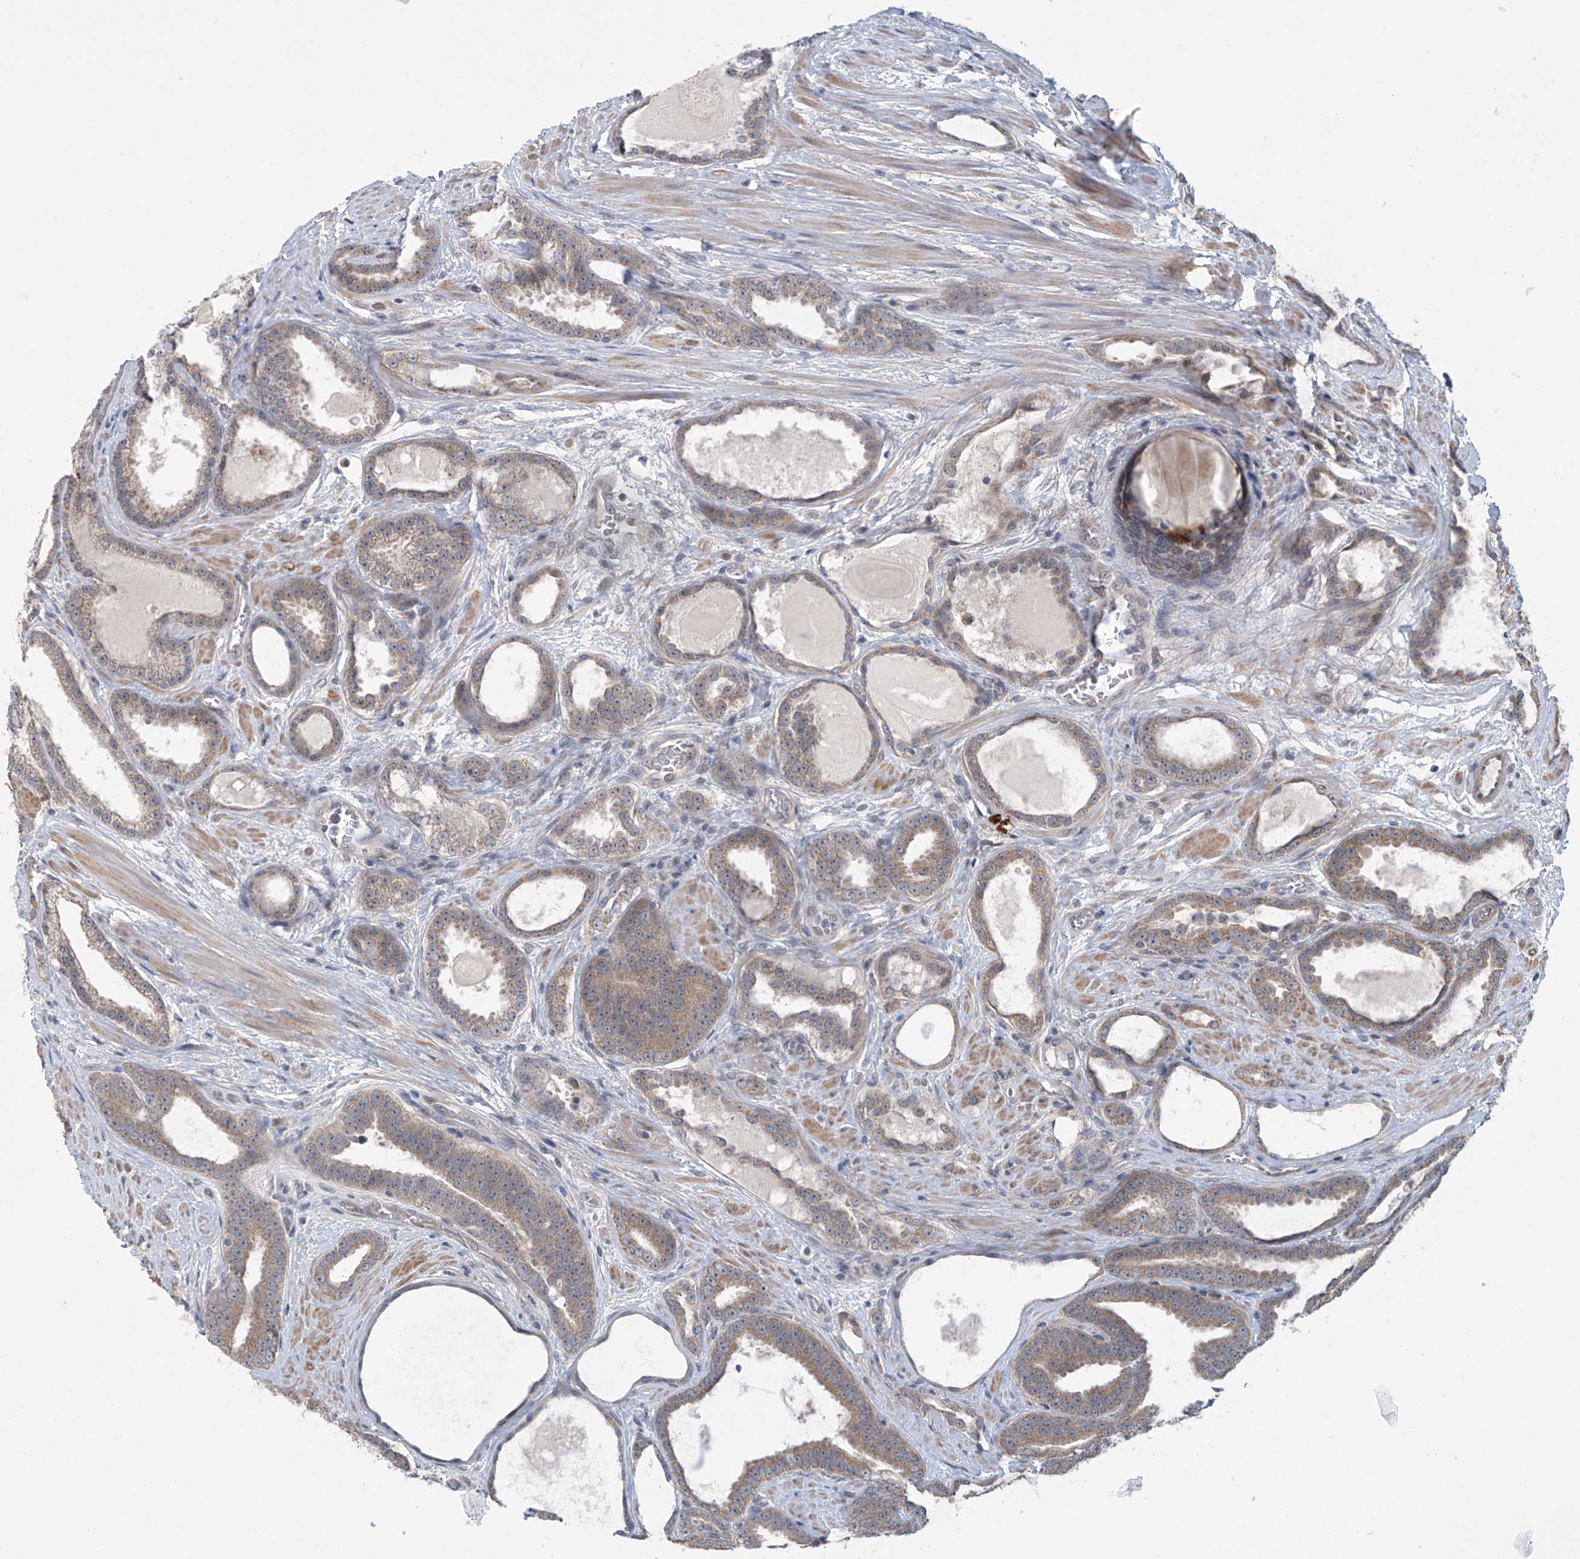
{"staining": {"intensity": "weak", "quantity": ">75%", "location": "cytoplasmic/membranous"}, "tissue": "prostate cancer", "cell_type": "Tumor cells", "image_type": "cancer", "snomed": [{"axis": "morphology", "description": "Adenocarcinoma, High grade"}, {"axis": "topography", "description": "Prostate"}], "caption": "This histopathology image displays adenocarcinoma (high-grade) (prostate) stained with immunohistochemistry (IHC) to label a protein in brown. The cytoplasmic/membranous of tumor cells show weak positivity for the protein. Nuclei are counter-stained blue.", "gene": "ABHD13", "patient": {"sex": "male", "age": 60}}